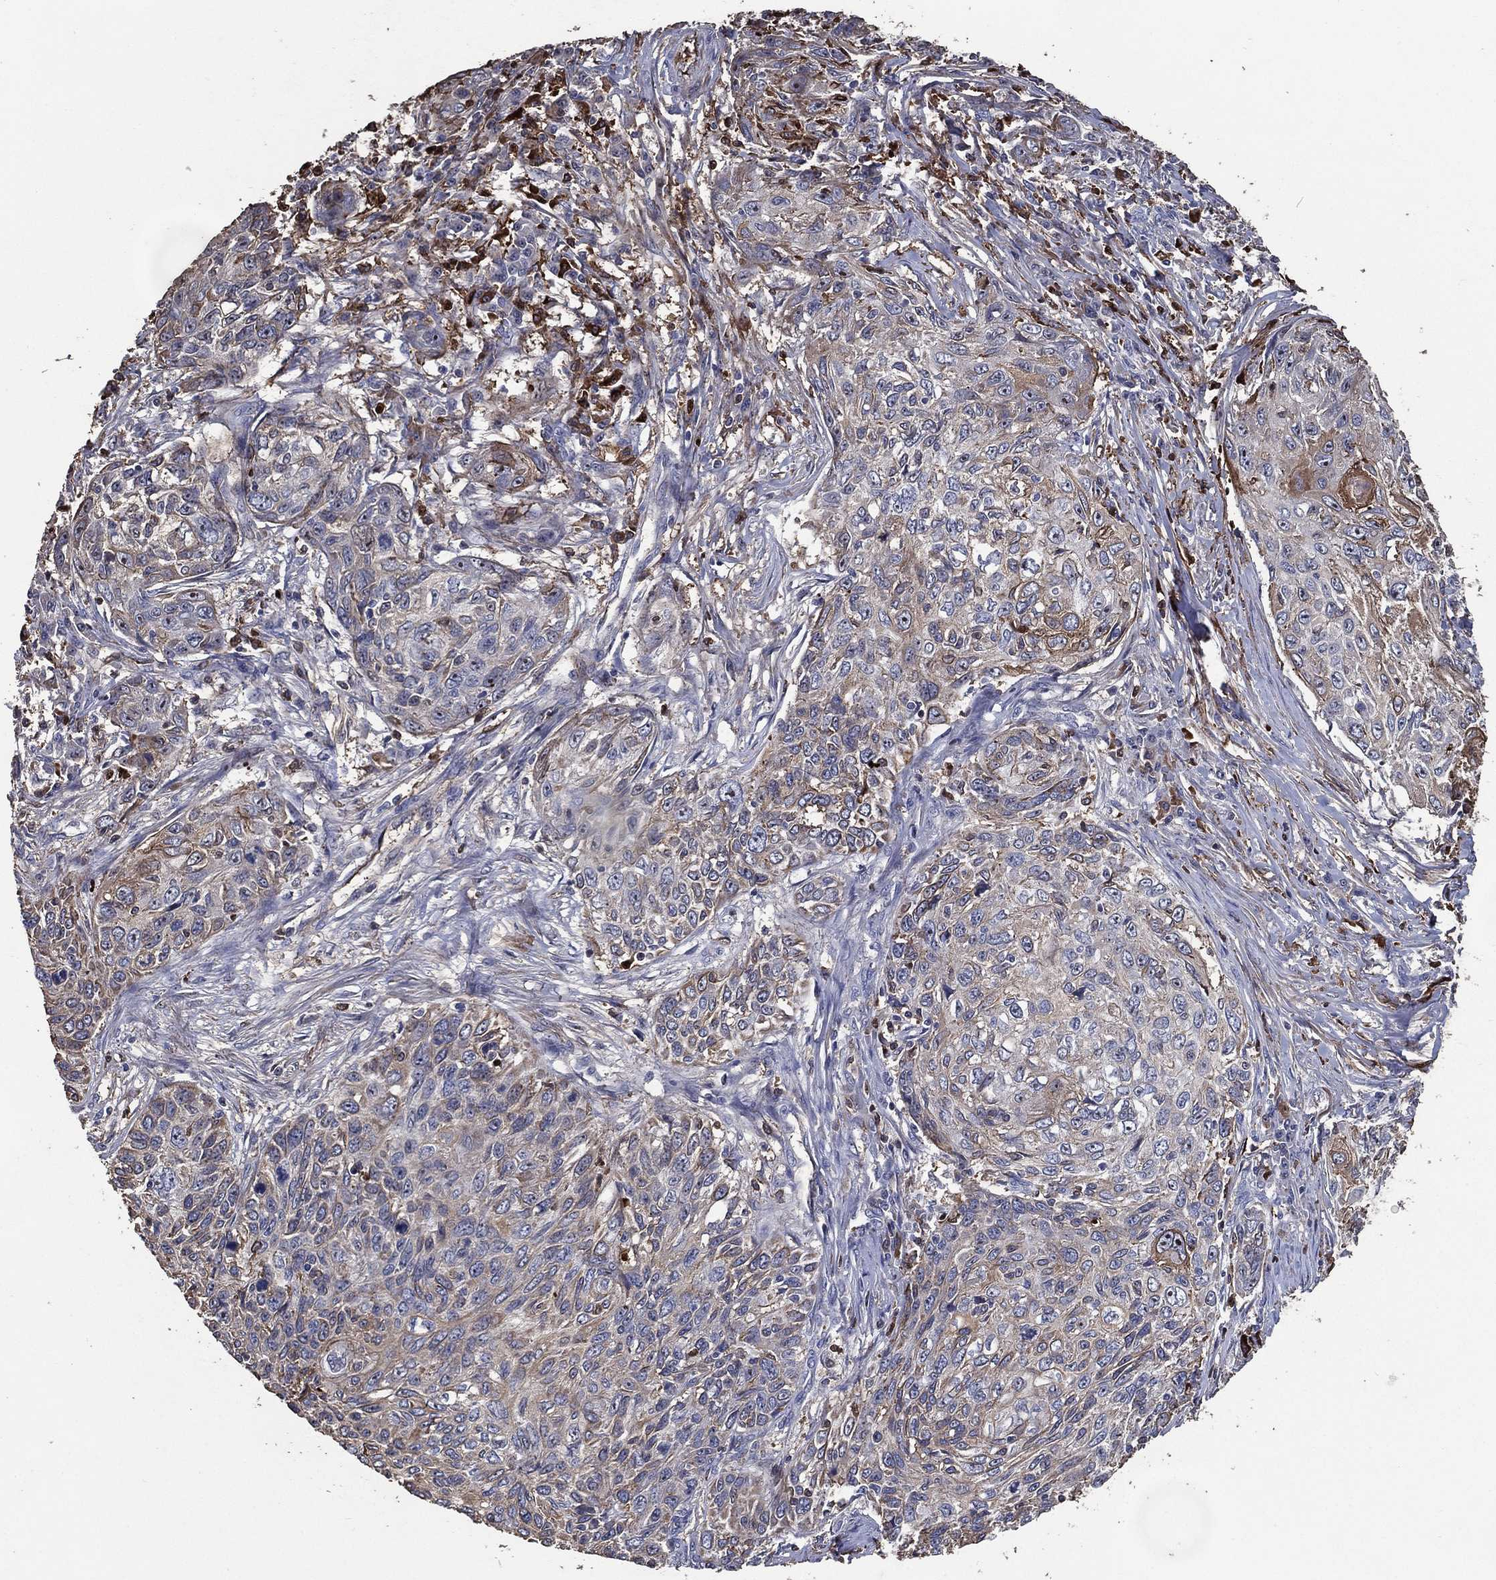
{"staining": {"intensity": "weak", "quantity": "25%-75%", "location": "cytoplasmic/membranous"}, "tissue": "skin cancer", "cell_type": "Tumor cells", "image_type": "cancer", "snomed": [{"axis": "morphology", "description": "Squamous cell carcinoma, NOS"}, {"axis": "topography", "description": "Skin"}], "caption": "High-power microscopy captured an immunohistochemistry photomicrograph of skin cancer, revealing weak cytoplasmic/membranous staining in about 25%-75% of tumor cells.", "gene": "EFNA1", "patient": {"sex": "male", "age": 92}}